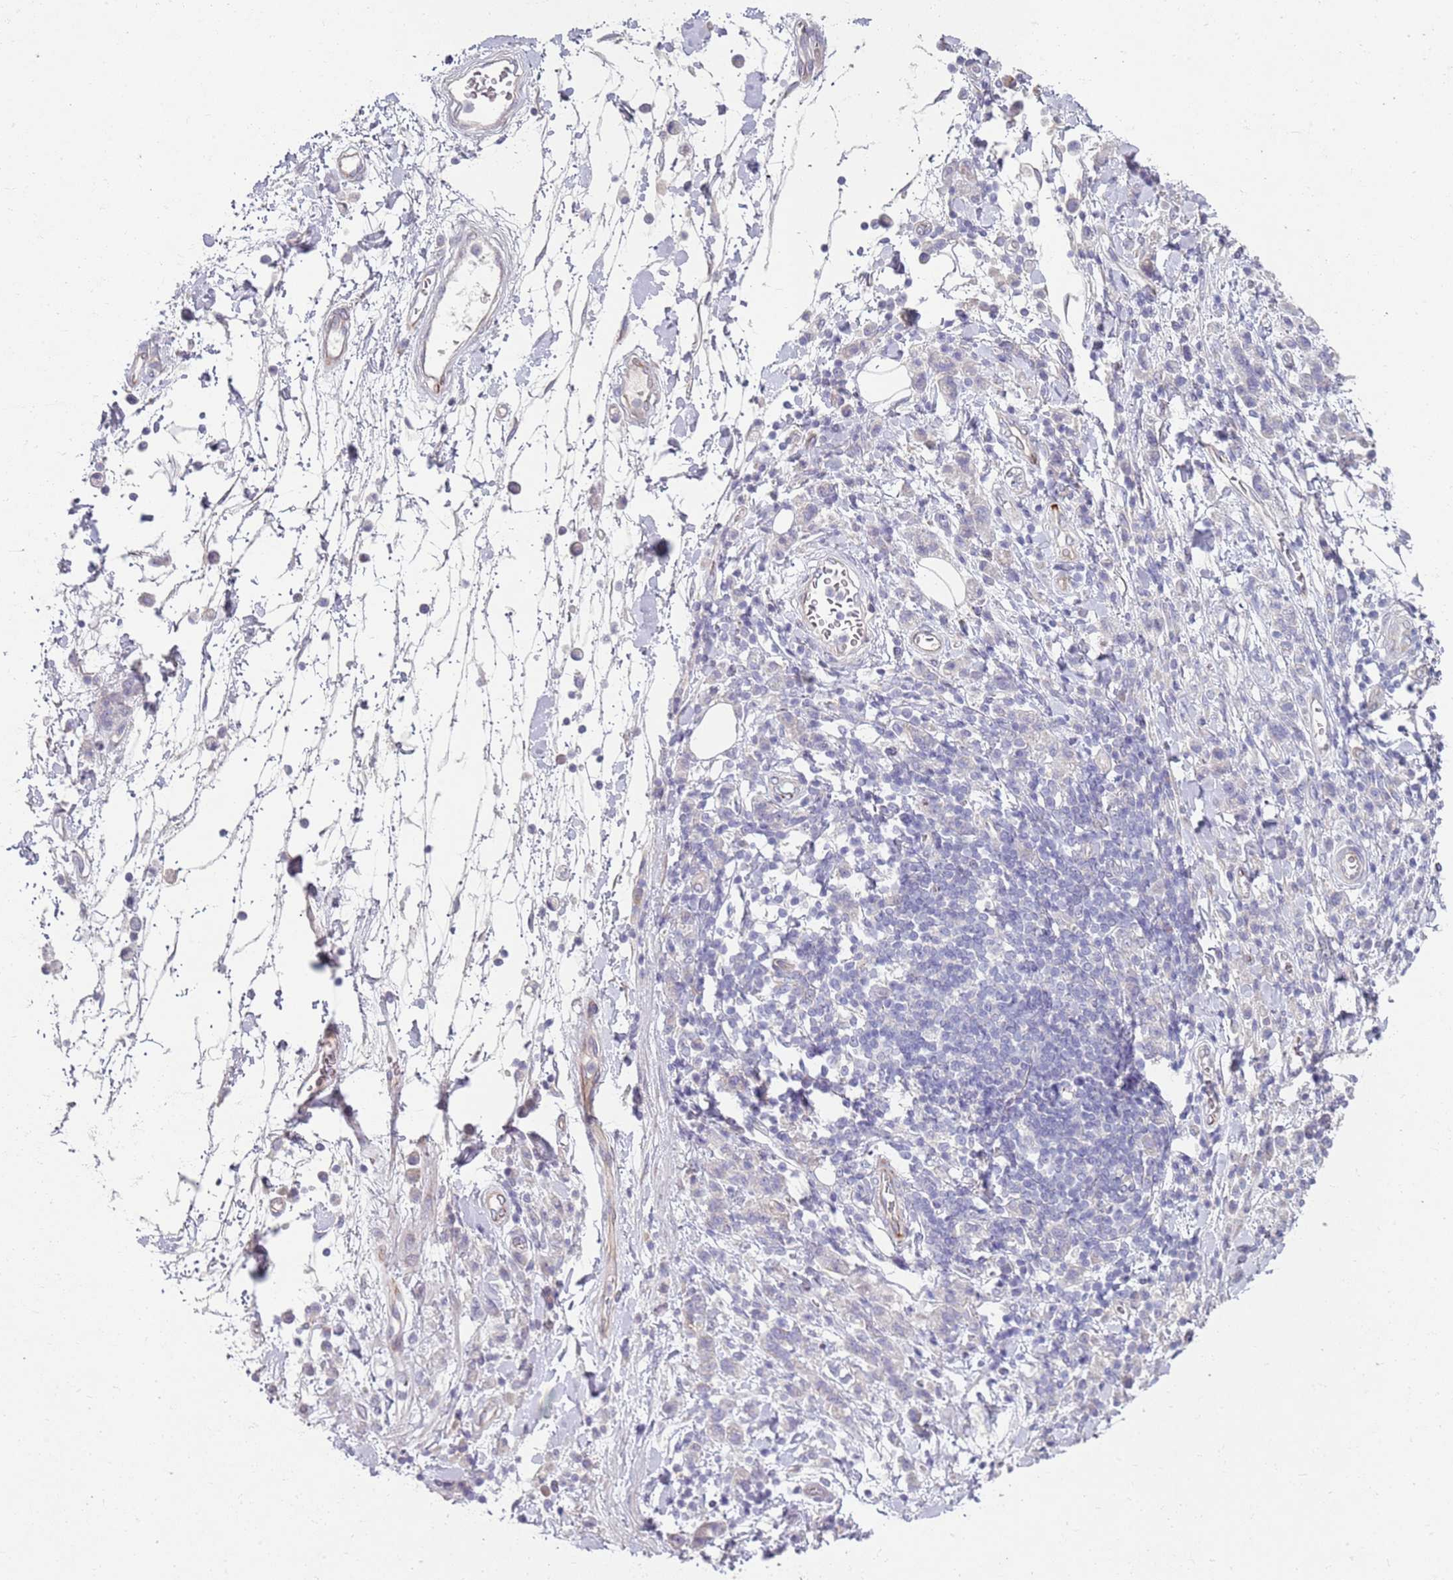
{"staining": {"intensity": "negative", "quantity": "none", "location": "none"}, "tissue": "stomach cancer", "cell_type": "Tumor cells", "image_type": "cancer", "snomed": [{"axis": "morphology", "description": "Adenocarcinoma, NOS"}, {"axis": "topography", "description": "Stomach"}], "caption": "DAB (3,3'-diaminobenzidine) immunohistochemical staining of stomach adenocarcinoma reveals no significant staining in tumor cells.", "gene": "ZNF583", "patient": {"sex": "male", "age": 77}}